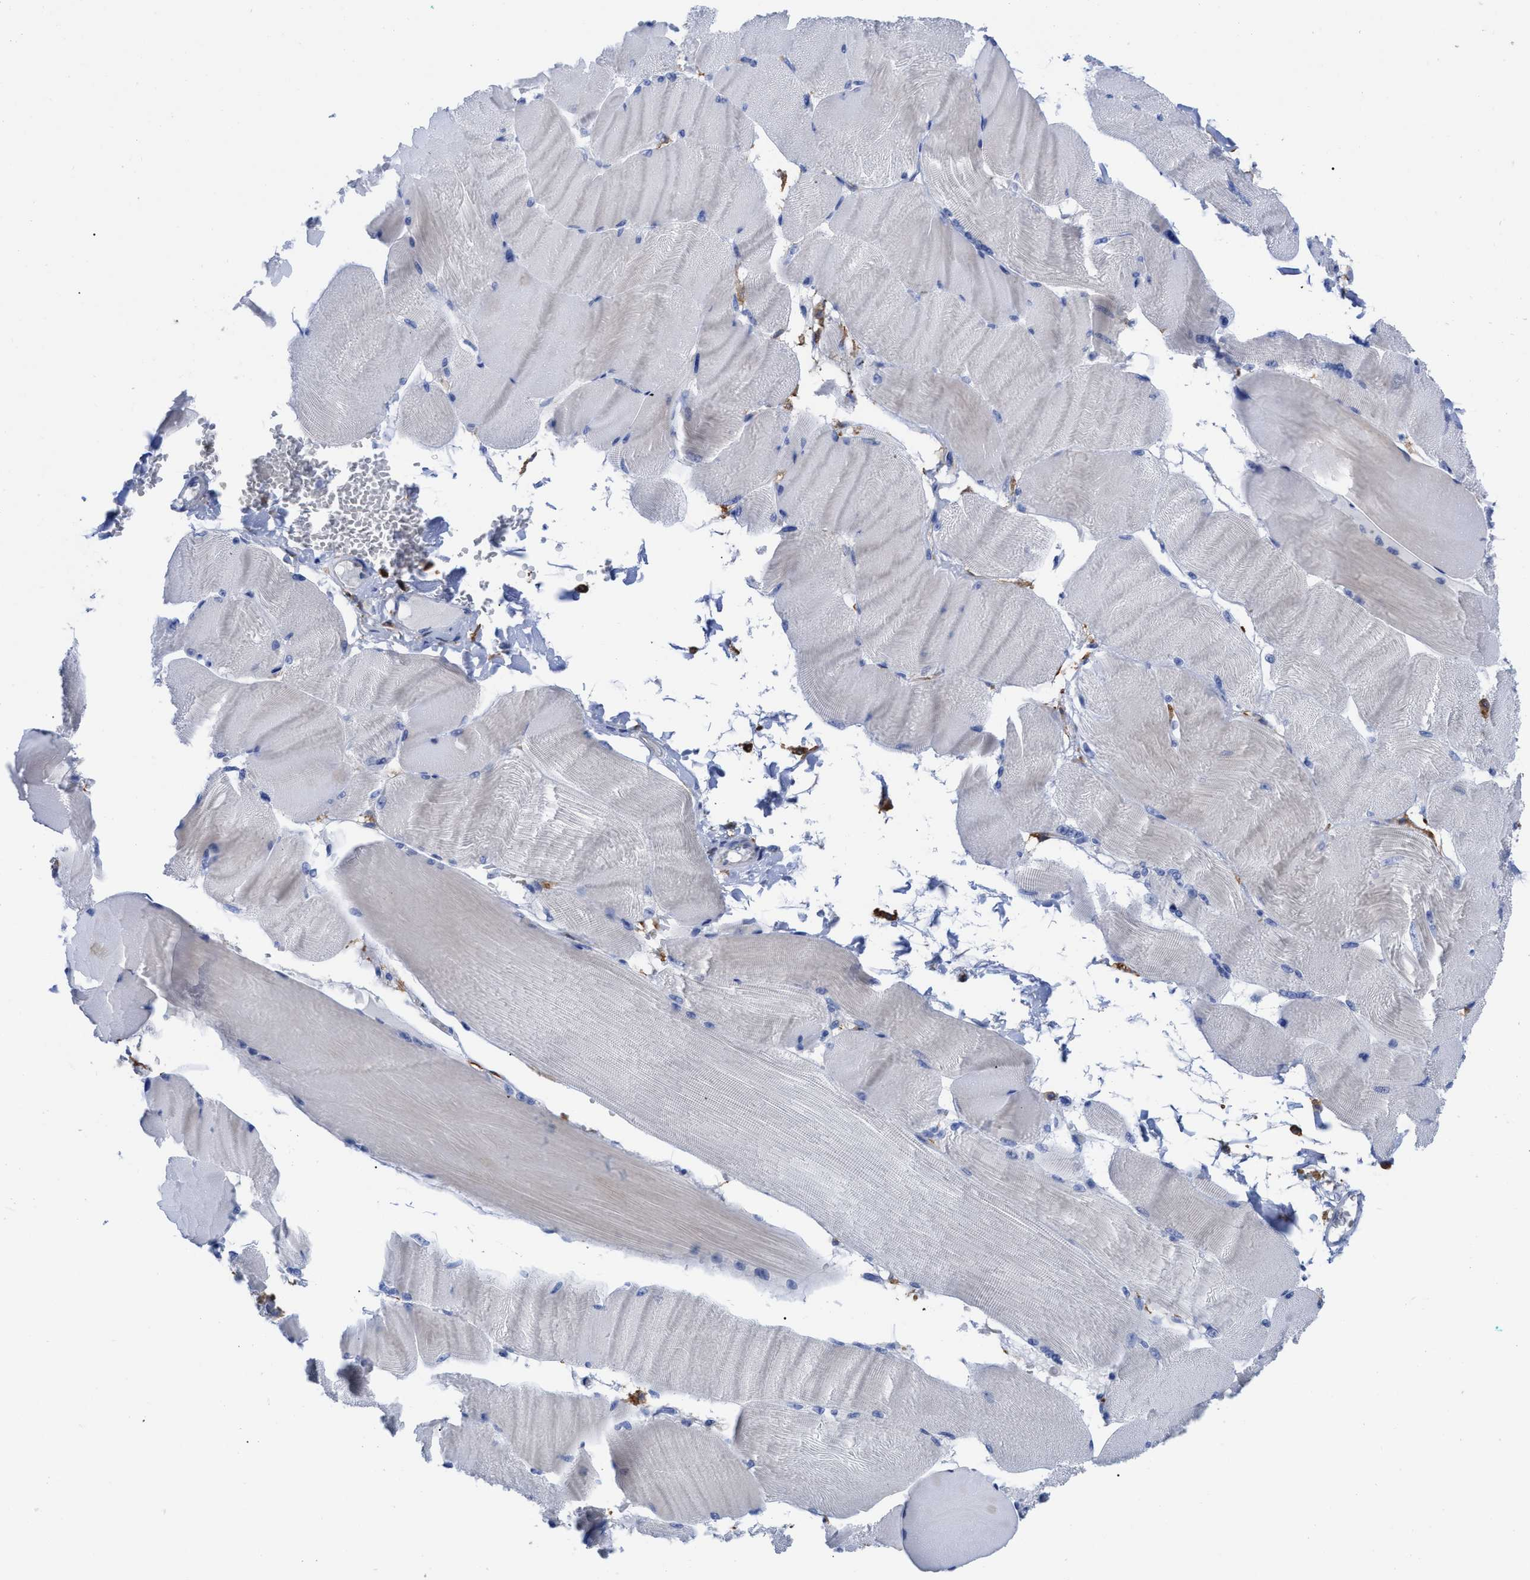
{"staining": {"intensity": "weak", "quantity": "<25%", "location": "cytoplasmic/membranous"}, "tissue": "skeletal muscle", "cell_type": "Myocytes", "image_type": "normal", "snomed": [{"axis": "morphology", "description": "Normal tissue, NOS"}, {"axis": "topography", "description": "Skin"}, {"axis": "topography", "description": "Skeletal muscle"}], "caption": "IHC of unremarkable human skeletal muscle exhibits no expression in myocytes. (DAB immunohistochemistry with hematoxylin counter stain).", "gene": "HCLS1", "patient": {"sex": "male", "age": 83}}